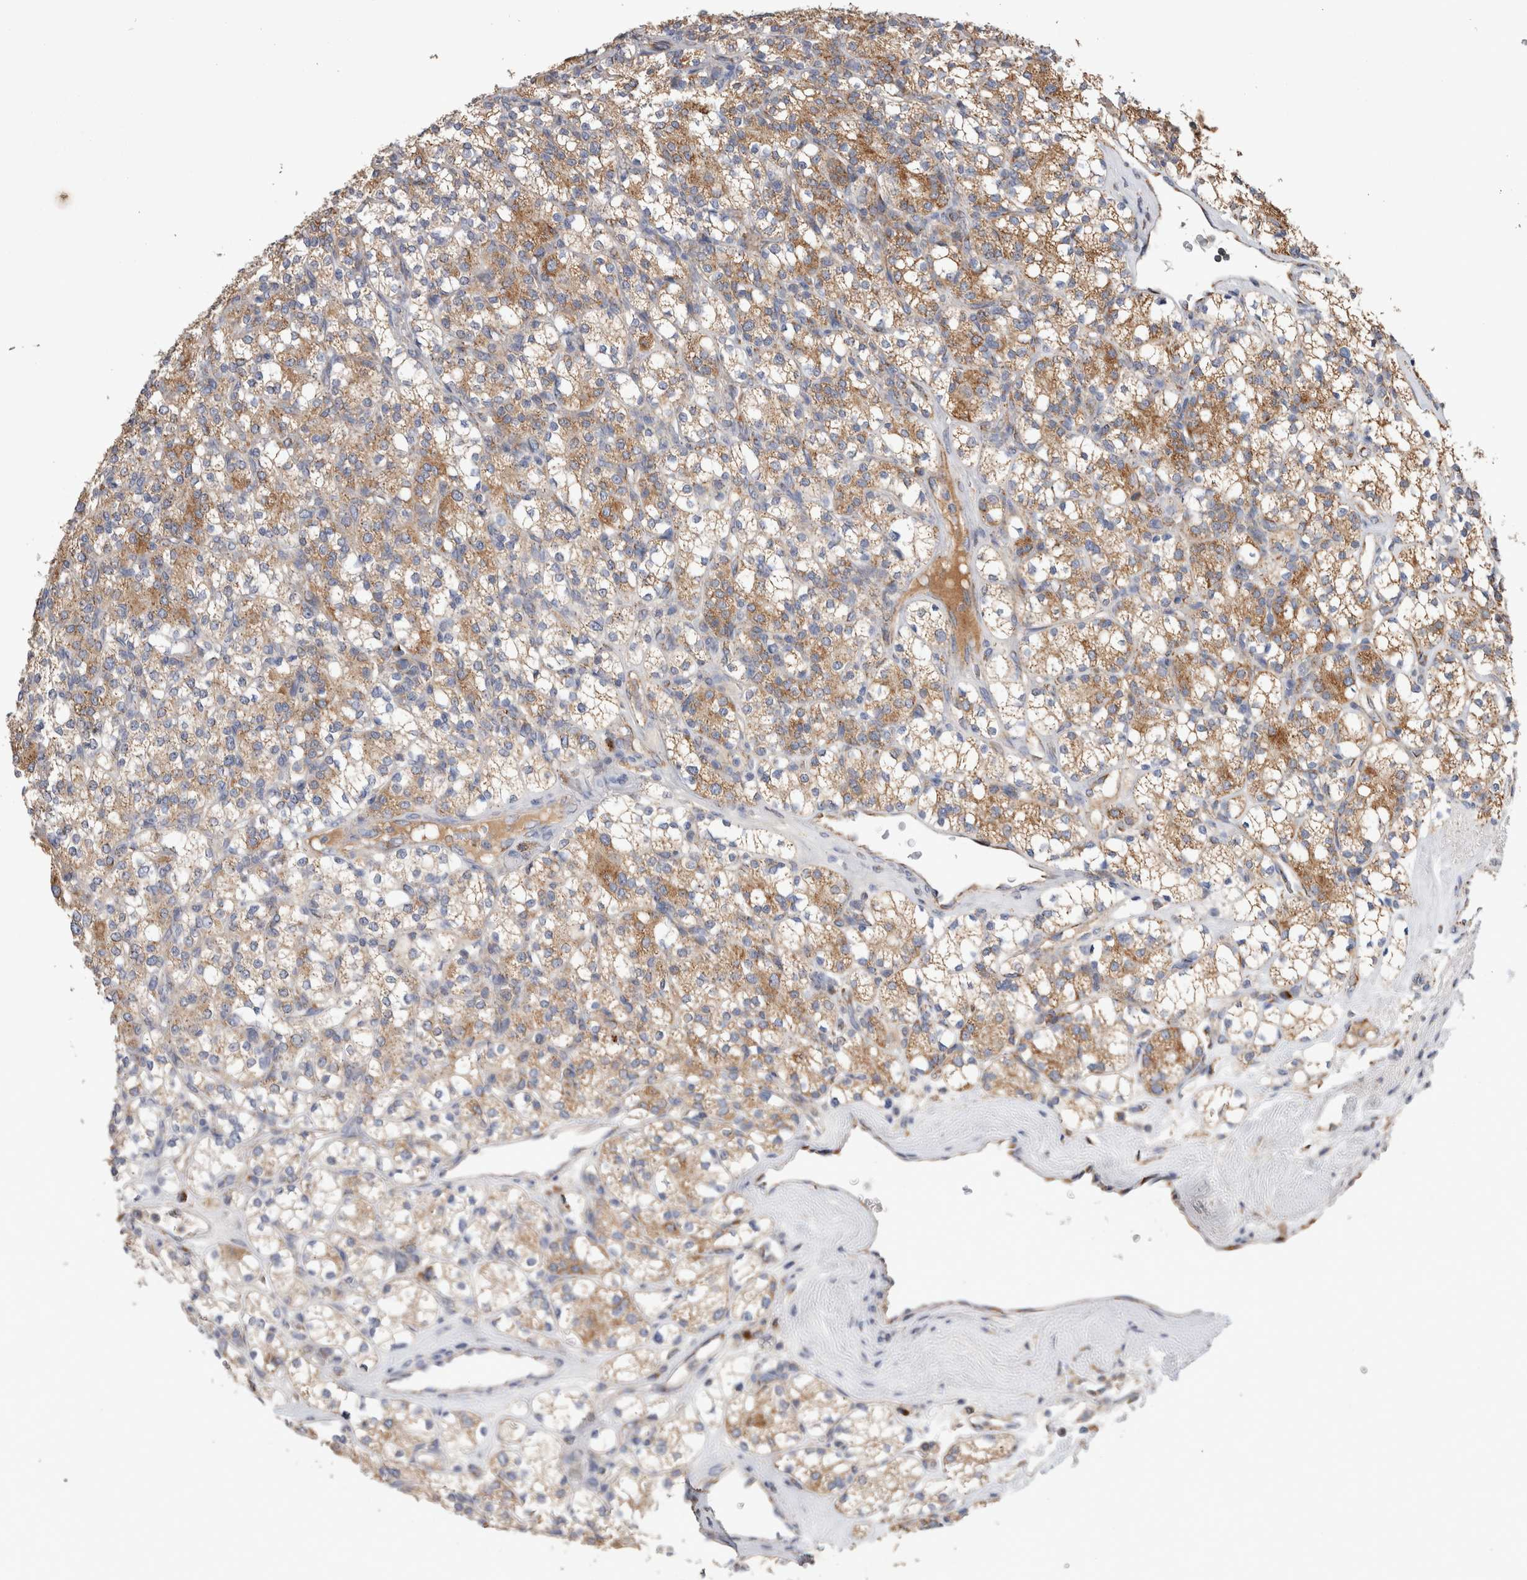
{"staining": {"intensity": "moderate", "quantity": ">75%", "location": "cytoplasmic/membranous"}, "tissue": "renal cancer", "cell_type": "Tumor cells", "image_type": "cancer", "snomed": [{"axis": "morphology", "description": "Adenocarcinoma, NOS"}, {"axis": "topography", "description": "Kidney"}], "caption": "Human renal adenocarcinoma stained with a brown dye exhibits moderate cytoplasmic/membranous positive staining in about >75% of tumor cells.", "gene": "IARS2", "patient": {"sex": "male", "age": 77}}